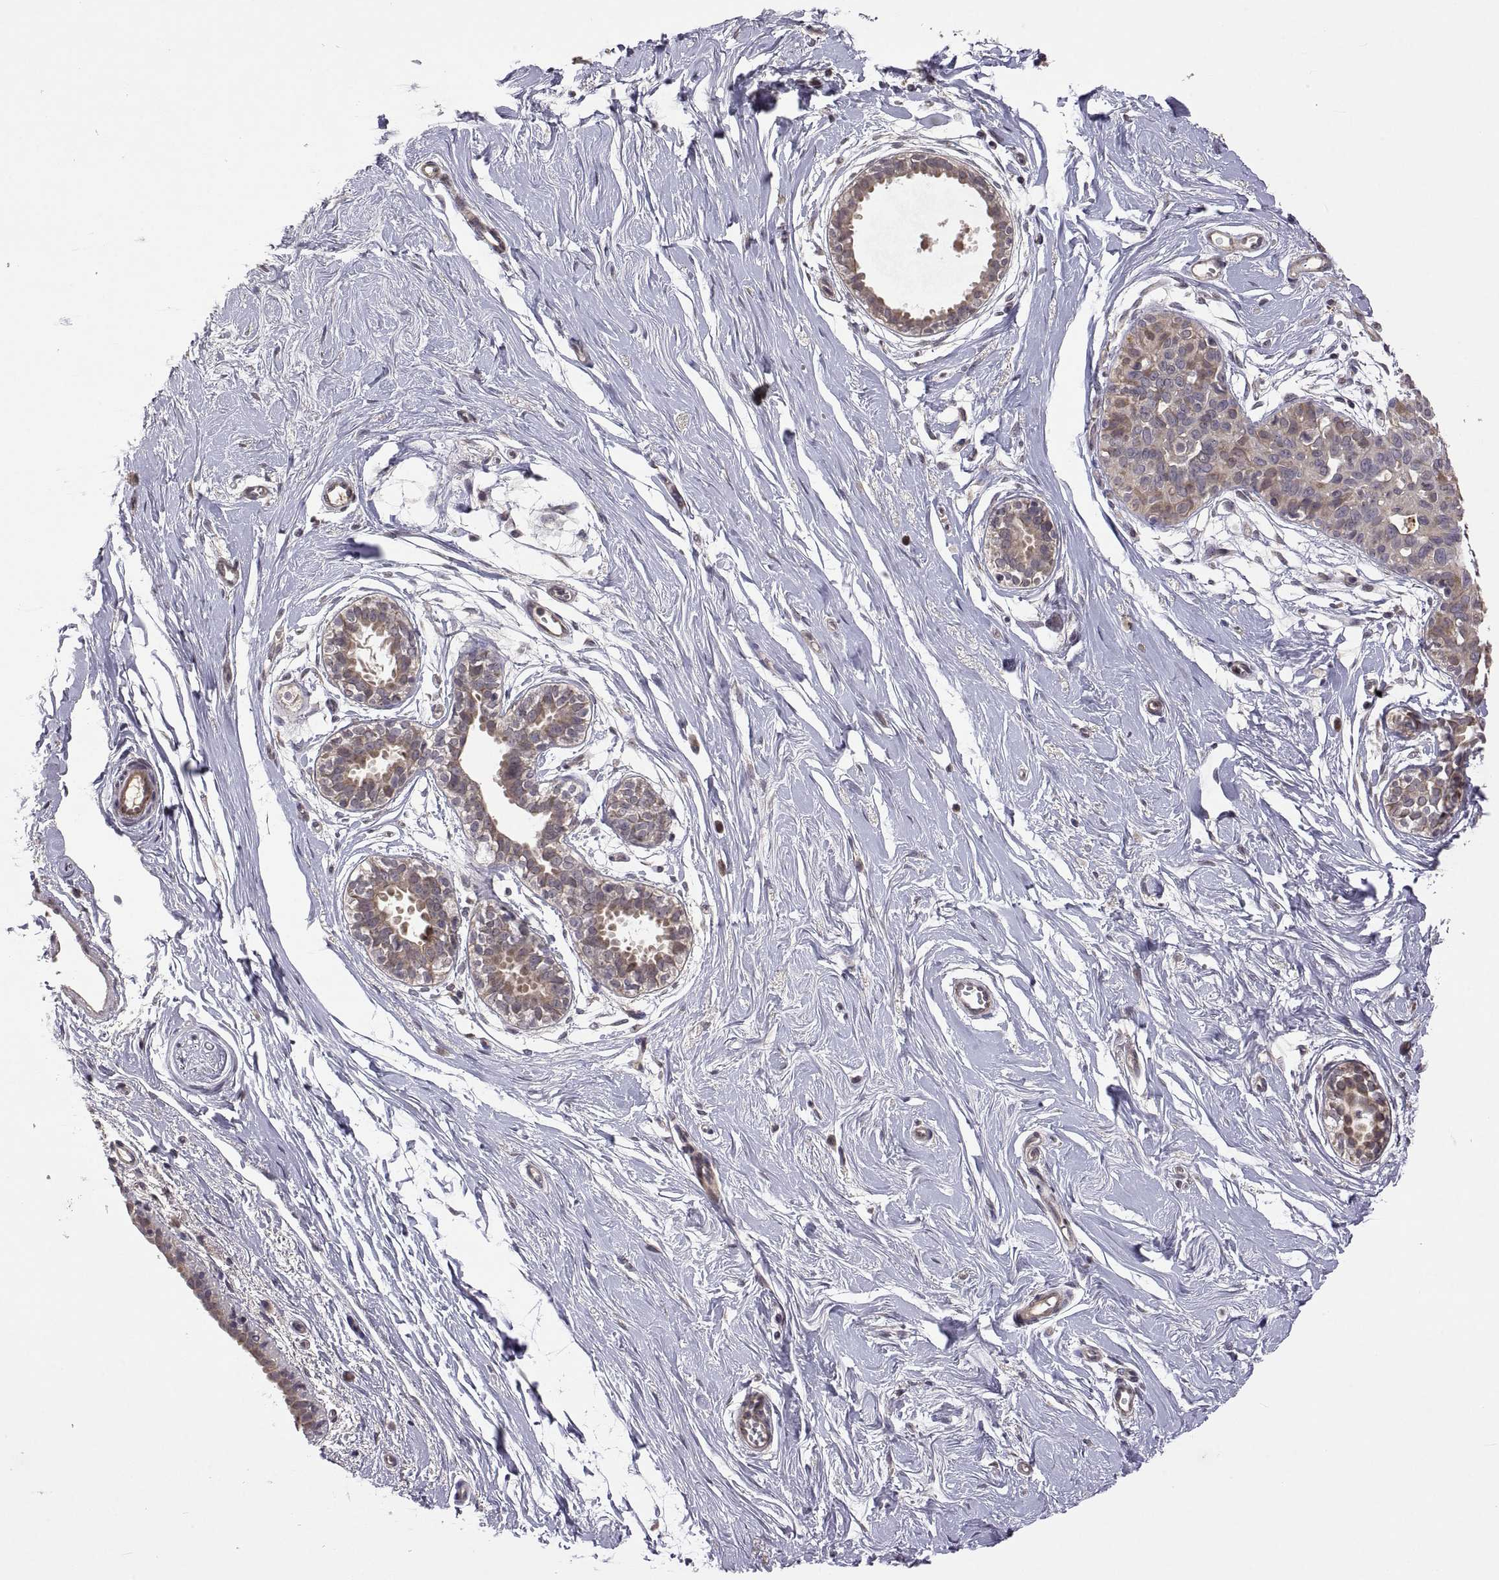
{"staining": {"intensity": "negative", "quantity": "none", "location": "none"}, "tissue": "breast", "cell_type": "Adipocytes", "image_type": "normal", "snomed": [{"axis": "morphology", "description": "Normal tissue, NOS"}, {"axis": "topography", "description": "Breast"}], "caption": "A high-resolution micrograph shows immunohistochemistry staining of normal breast, which shows no significant staining in adipocytes. The staining was performed using DAB (3,3'-diaminobenzidine) to visualize the protein expression in brown, while the nuclei were stained in blue with hematoxylin (Magnification: 20x).", "gene": "LAMA1", "patient": {"sex": "female", "age": 49}}